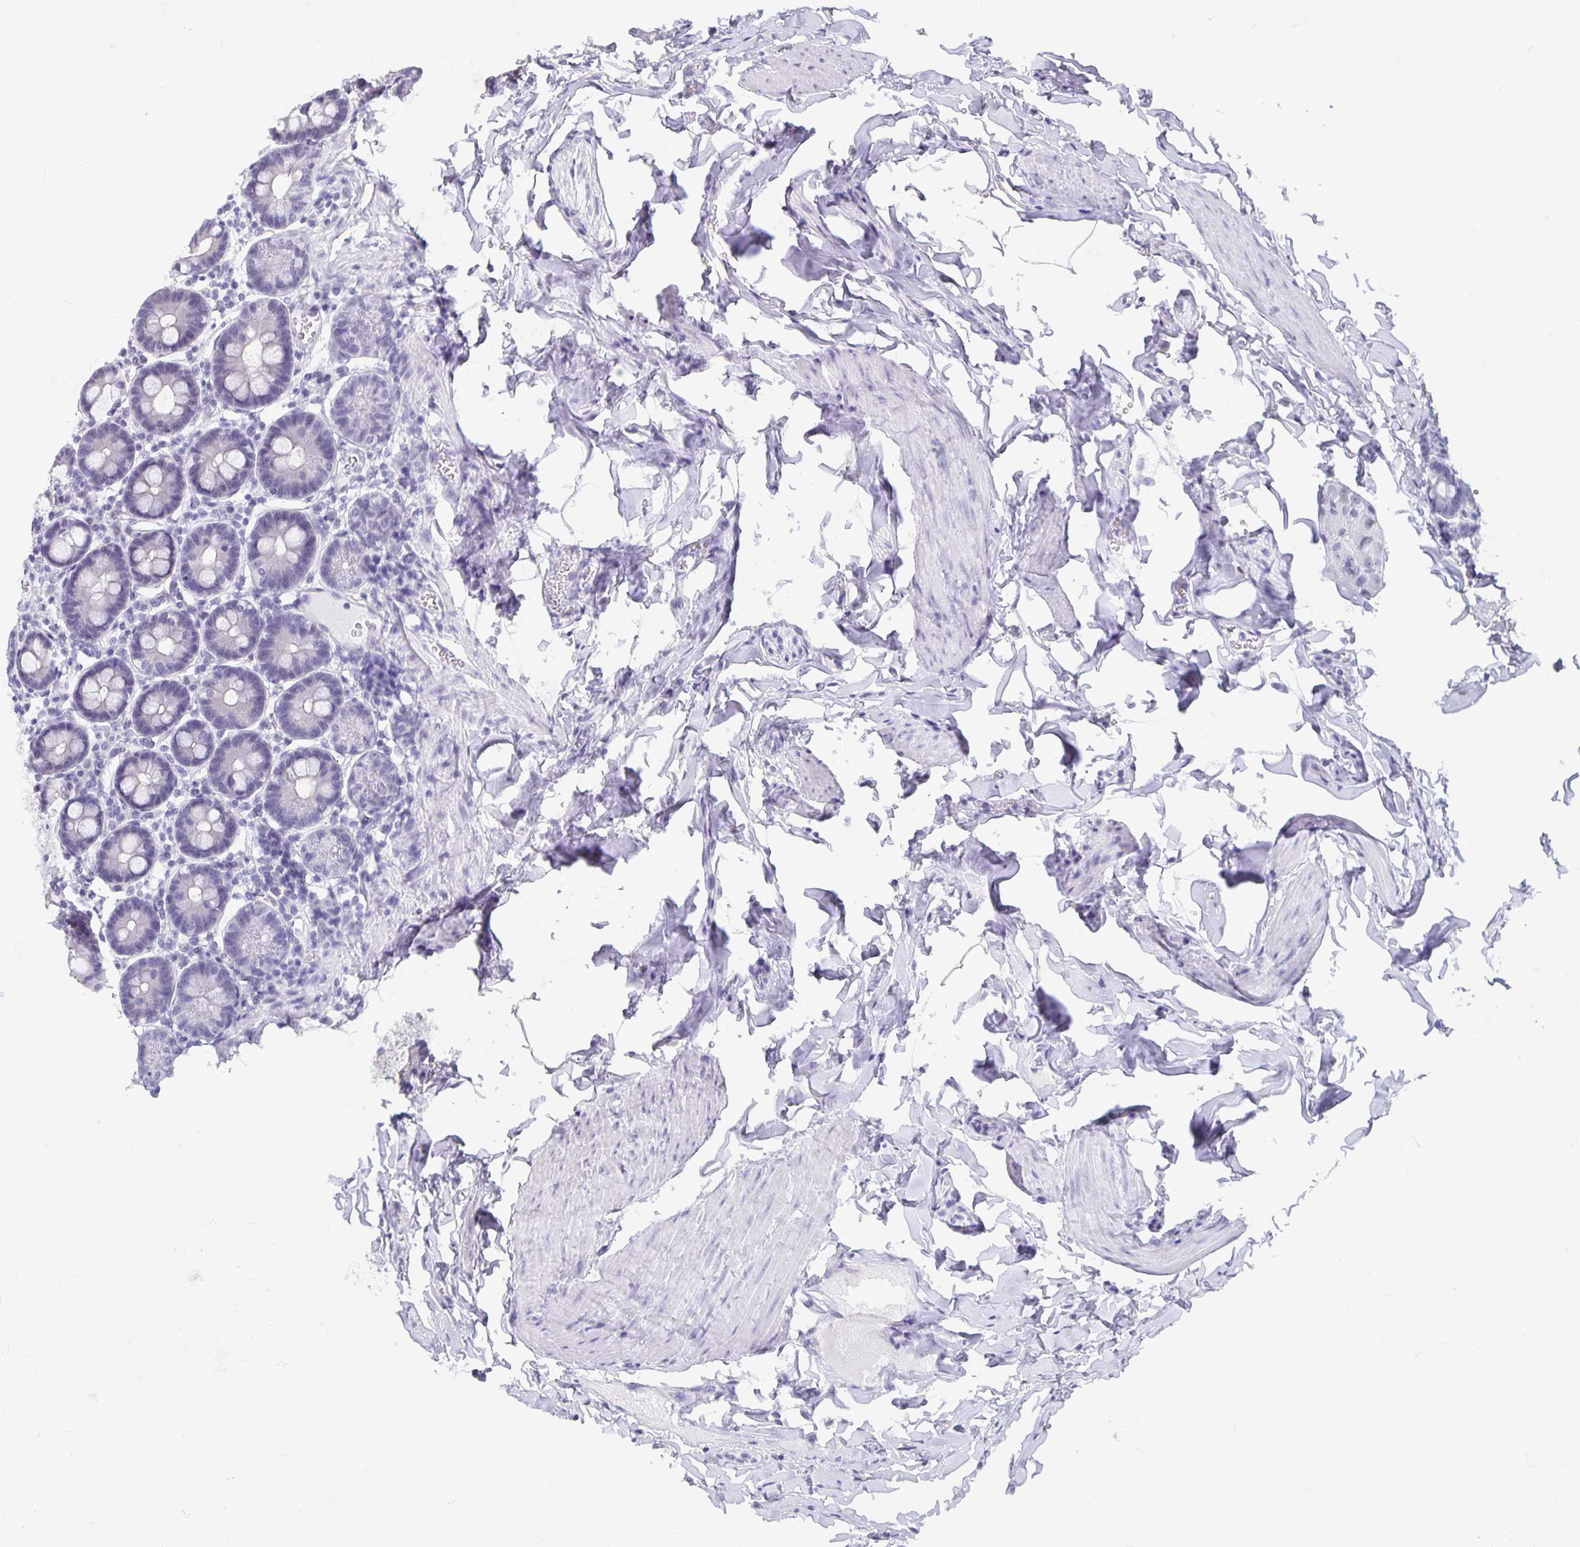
{"staining": {"intensity": "negative", "quantity": "none", "location": "none"}, "tissue": "duodenum", "cell_type": "Glandular cells", "image_type": "normal", "snomed": [{"axis": "morphology", "description": "Normal tissue, NOS"}, {"axis": "topography", "description": "Pancreas"}, {"axis": "topography", "description": "Duodenum"}], "caption": "Immunohistochemistry (IHC) histopathology image of unremarkable duodenum: human duodenum stained with DAB displays no significant protein positivity in glandular cells. (DAB (3,3'-diaminobenzidine) immunohistochemistry visualized using brightfield microscopy, high magnification).", "gene": "OLIG2", "patient": {"sex": "male", "age": 59}}